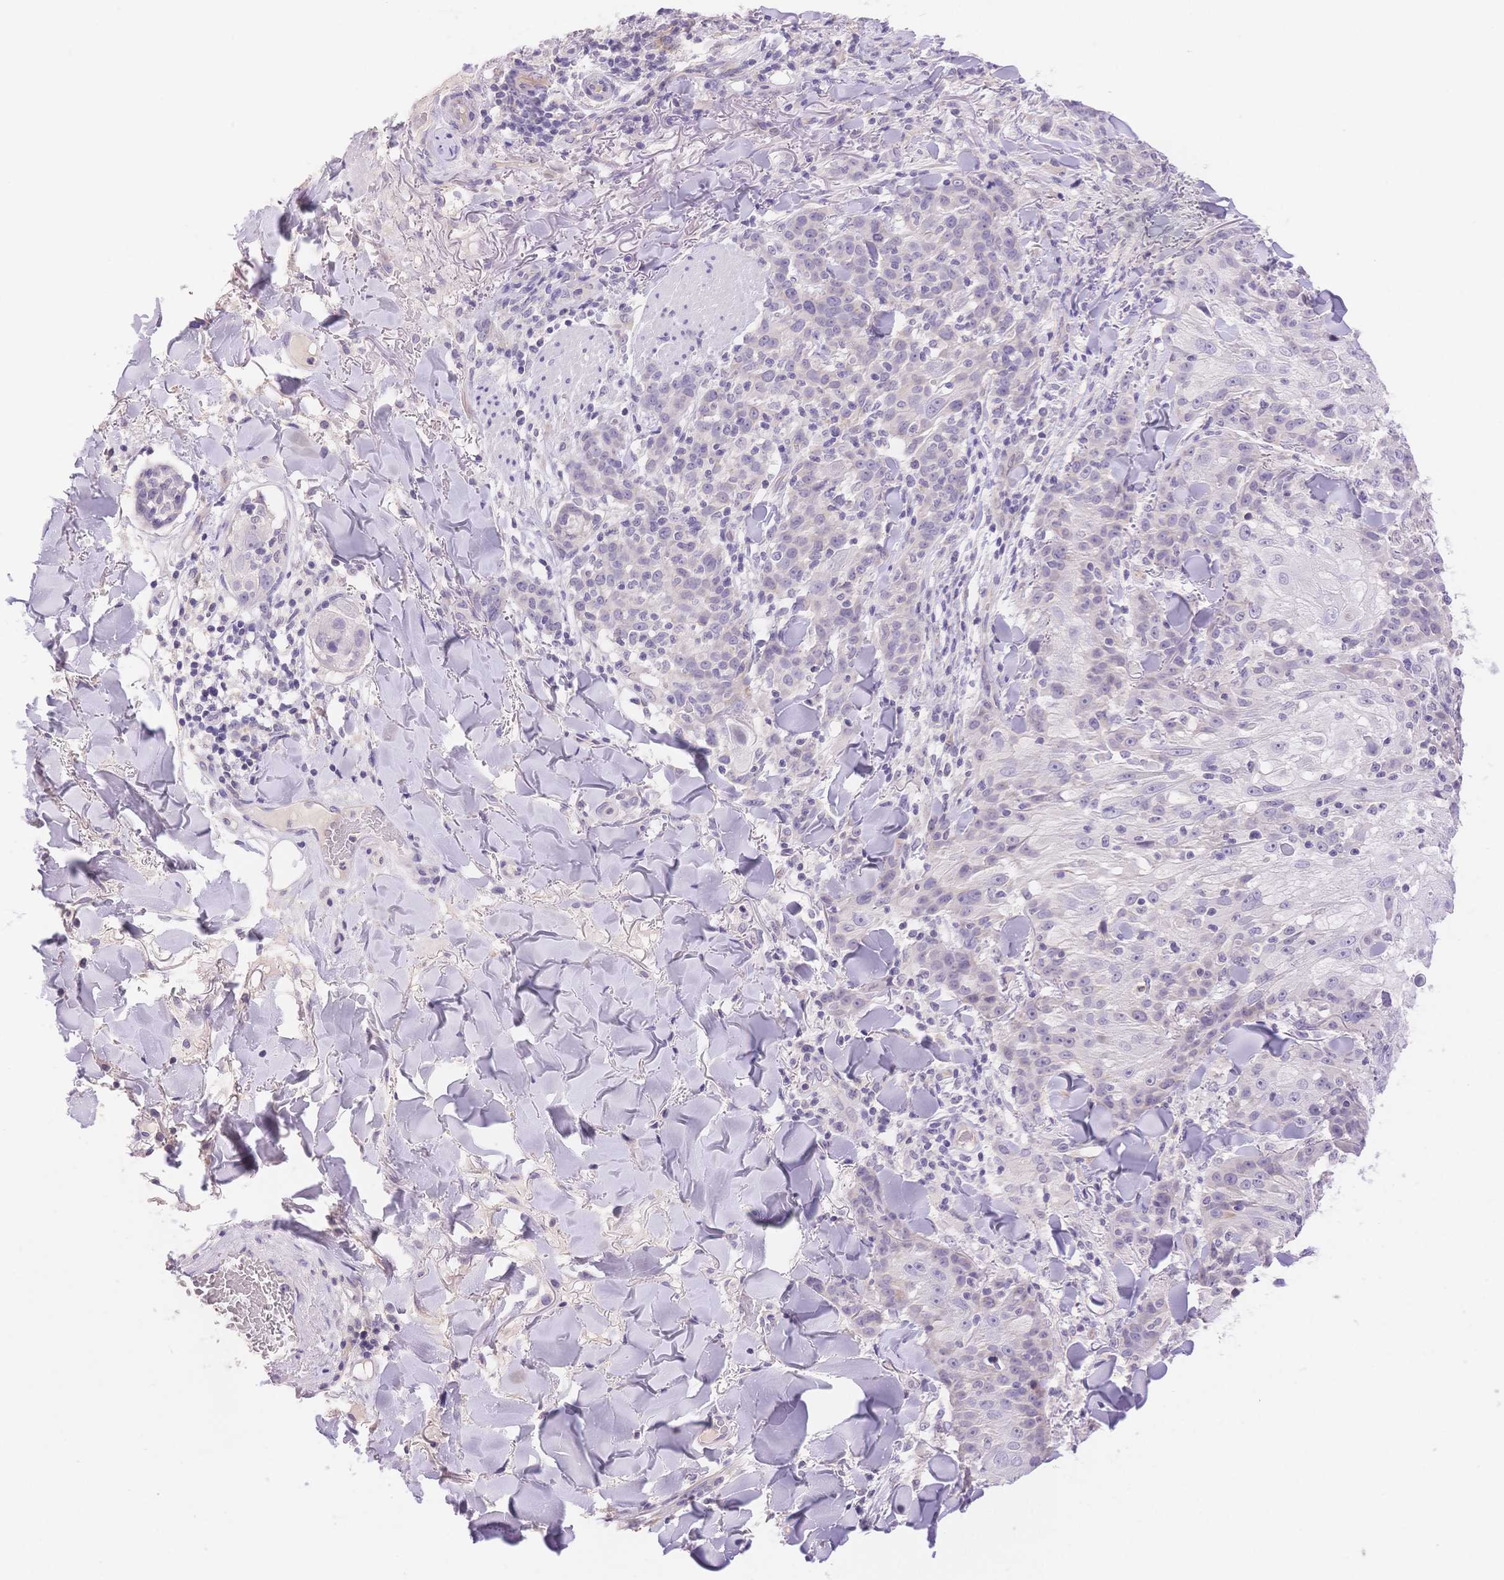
{"staining": {"intensity": "negative", "quantity": "none", "location": "none"}, "tissue": "skin cancer", "cell_type": "Tumor cells", "image_type": "cancer", "snomed": [{"axis": "morphology", "description": "Normal tissue, NOS"}, {"axis": "morphology", "description": "Squamous cell carcinoma, NOS"}, {"axis": "topography", "description": "Skin"}], "caption": "IHC of squamous cell carcinoma (skin) demonstrates no expression in tumor cells.", "gene": "MYOM1", "patient": {"sex": "female", "age": 83}}